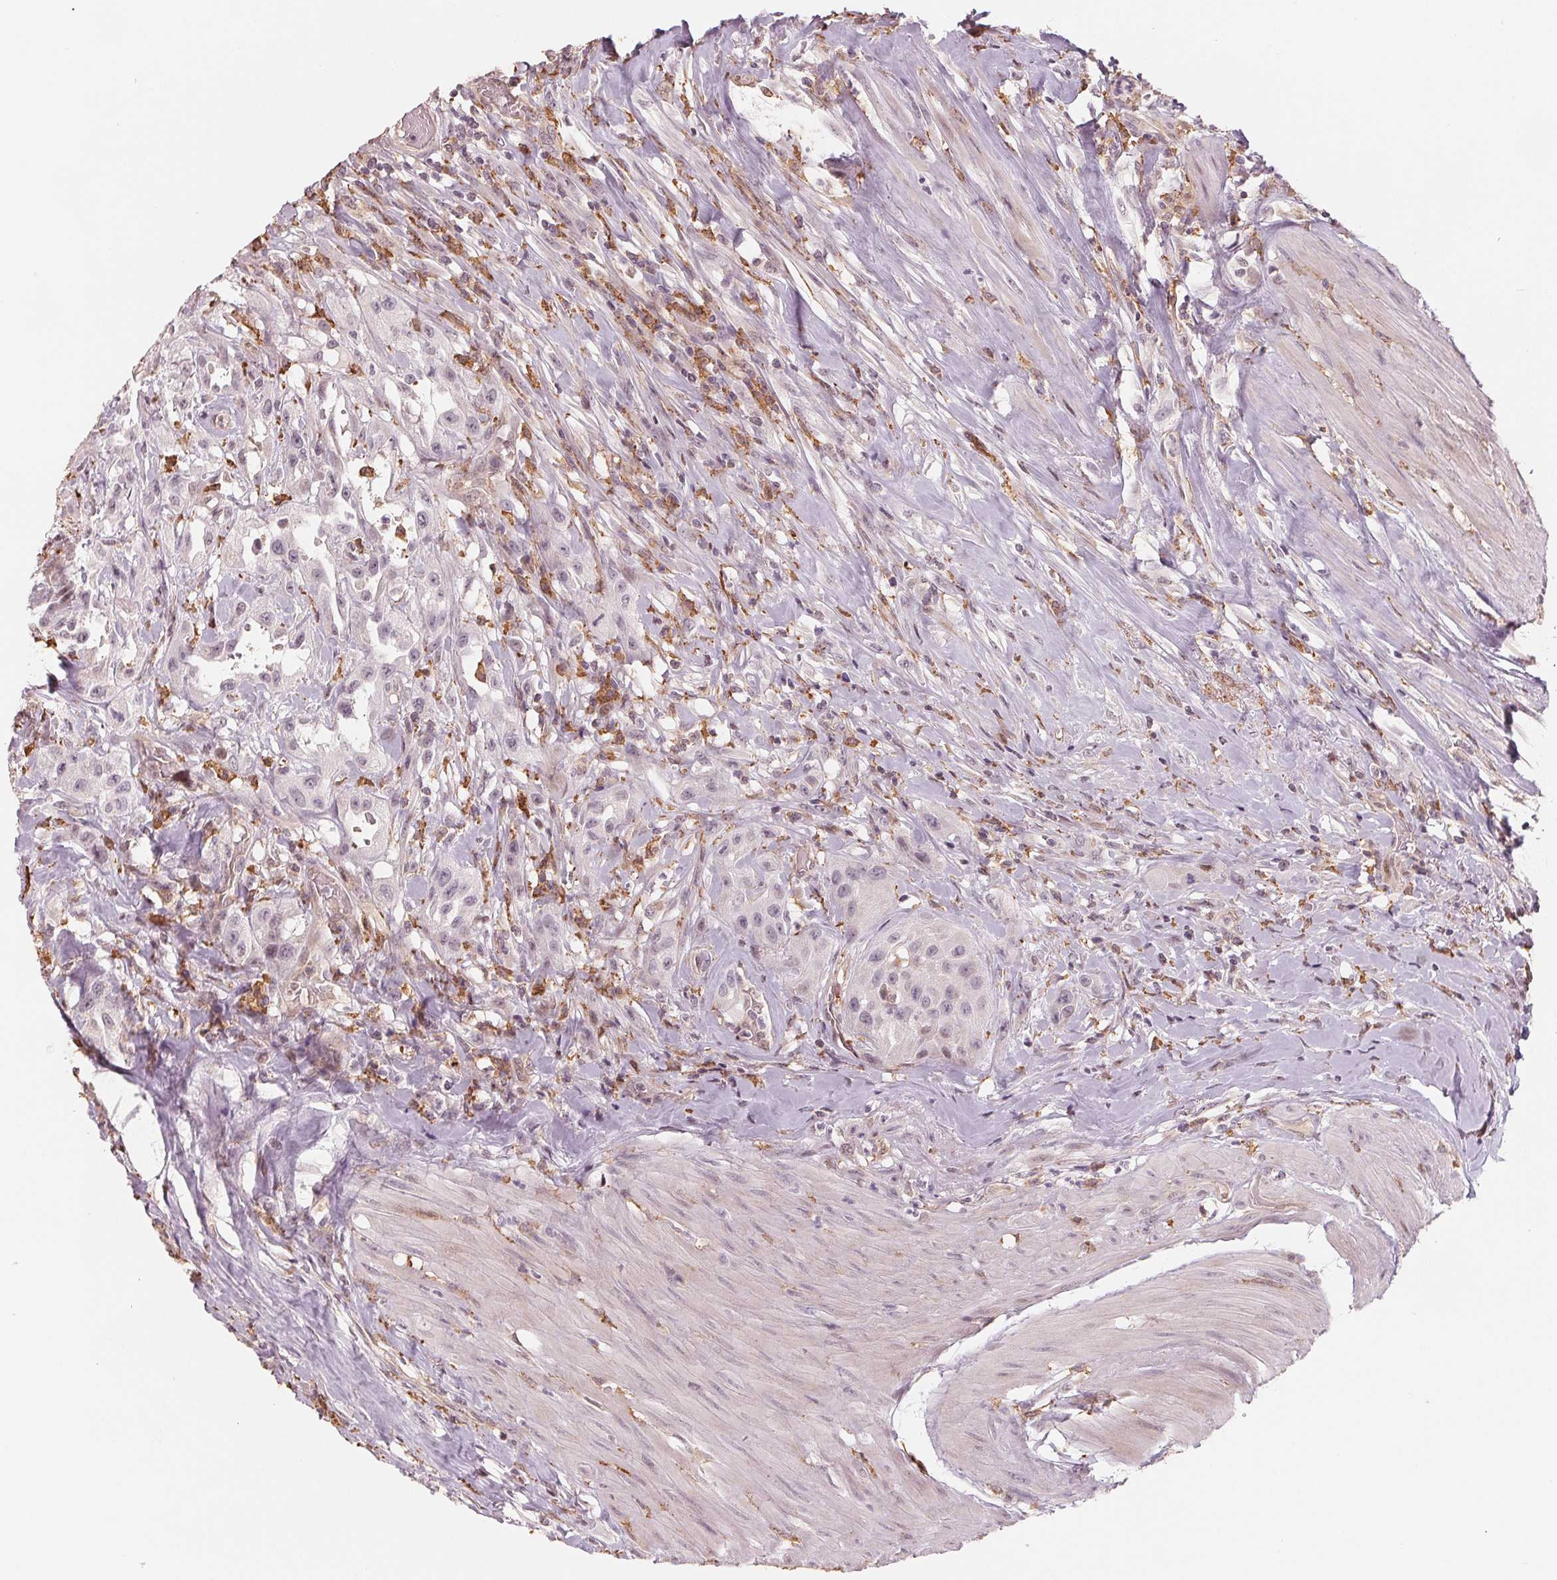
{"staining": {"intensity": "negative", "quantity": "none", "location": "none"}, "tissue": "urothelial cancer", "cell_type": "Tumor cells", "image_type": "cancer", "snomed": [{"axis": "morphology", "description": "Urothelial carcinoma, High grade"}, {"axis": "topography", "description": "Urinary bladder"}], "caption": "Tumor cells are negative for brown protein staining in urothelial cancer.", "gene": "IL9R", "patient": {"sex": "male", "age": 79}}